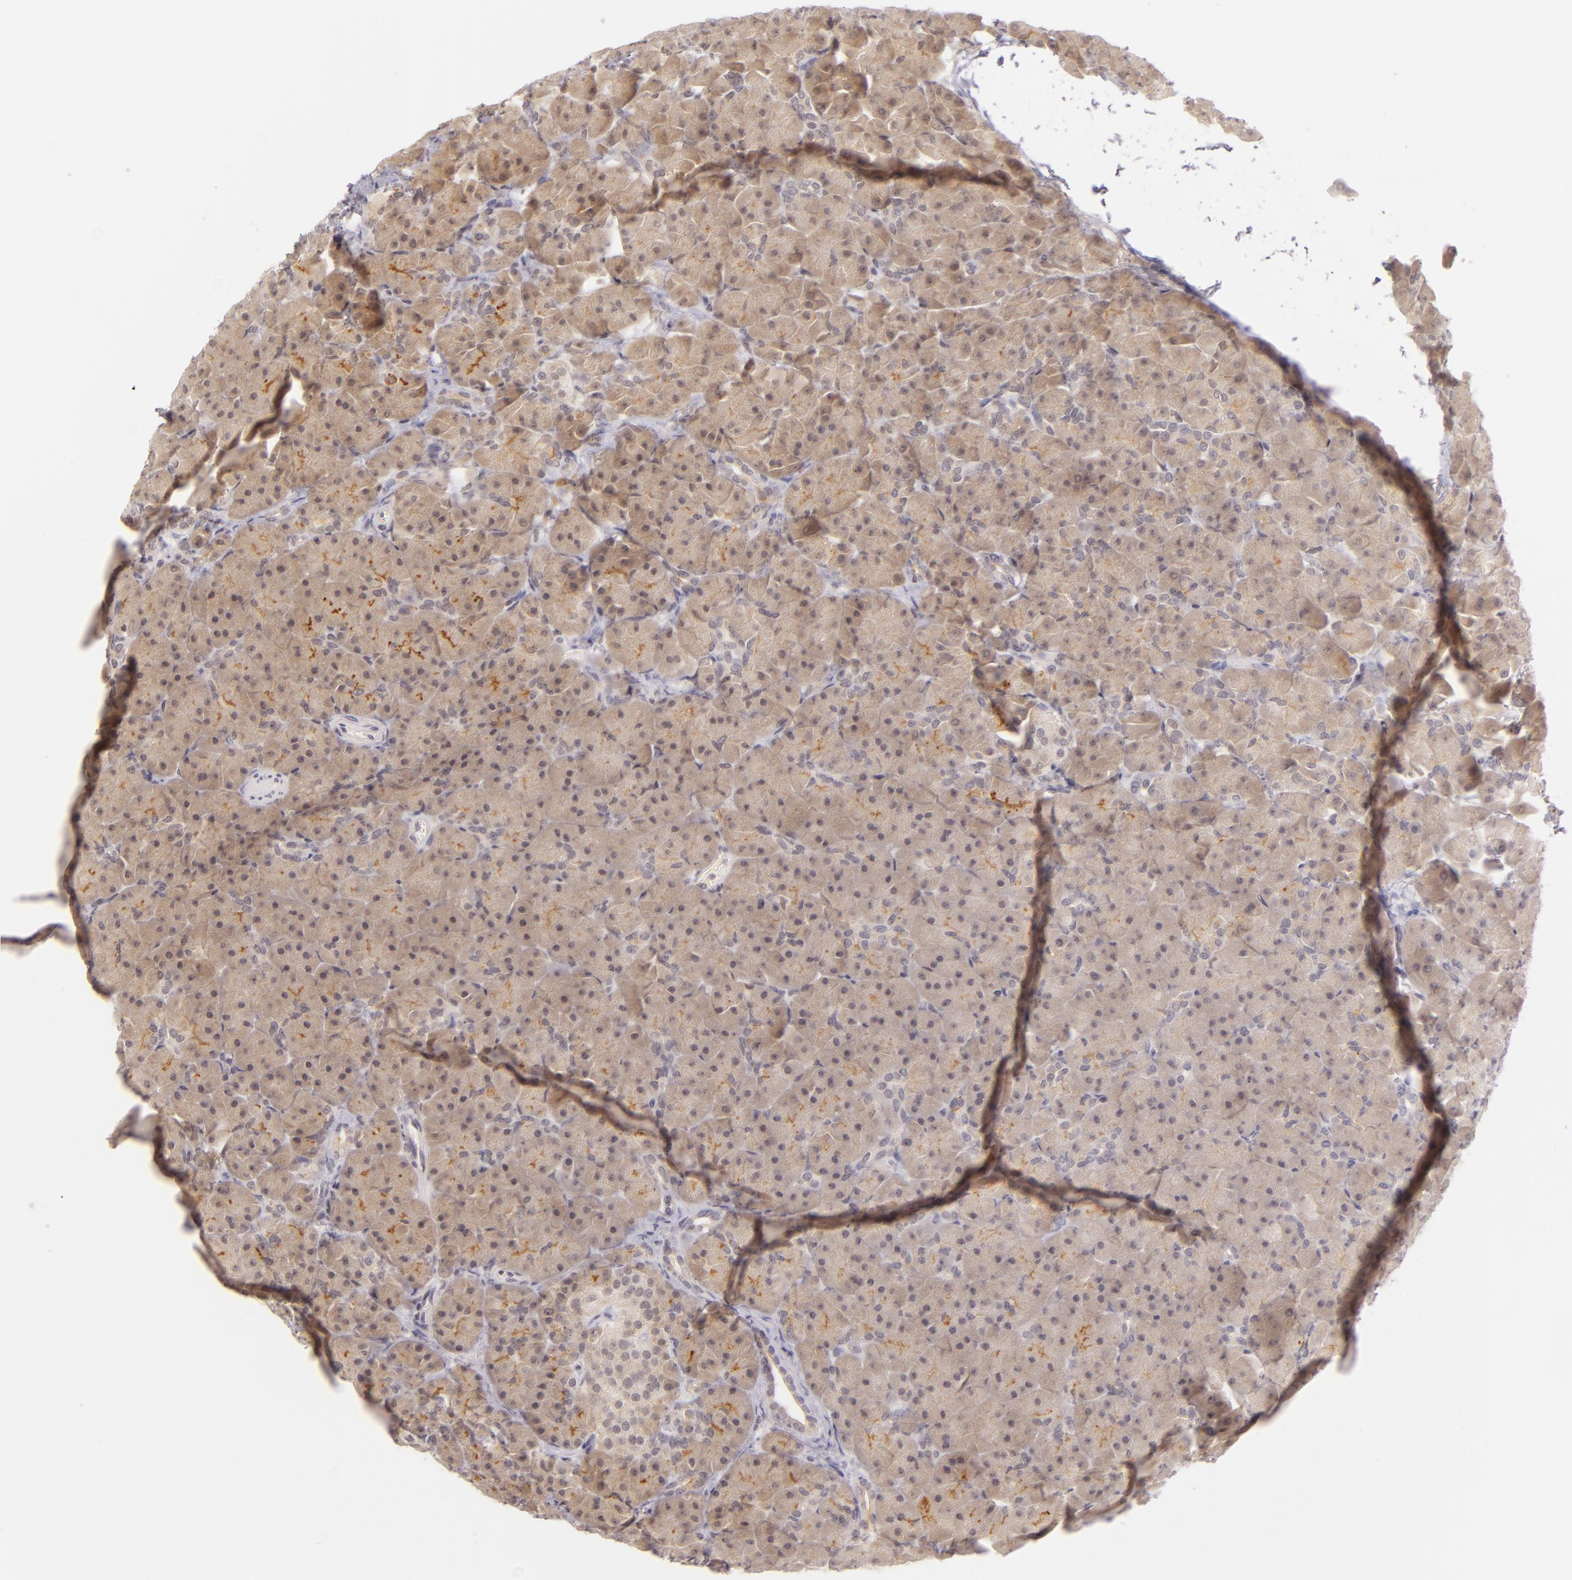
{"staining": {"intensity": "moderate", "quantity": ">75%", "location": "cytoplasmic/membranous"}, "tissue": "pancreas", "cell_type": "Exocrine glandular cells", "image_type": "normal", "snomed": [{"axis": "morphology", "description": "Normal tissue, NOS"}, {"axis": "topography", "description": "Pancreas"}], "caption": "Exocrine glandular cells reveal medium levels of moderate cytoplasmic/membranous staining in about >75% of cells in benign pancreas.", "gene": "CASP8", "patient": {"sex": "male", "age": 66}}